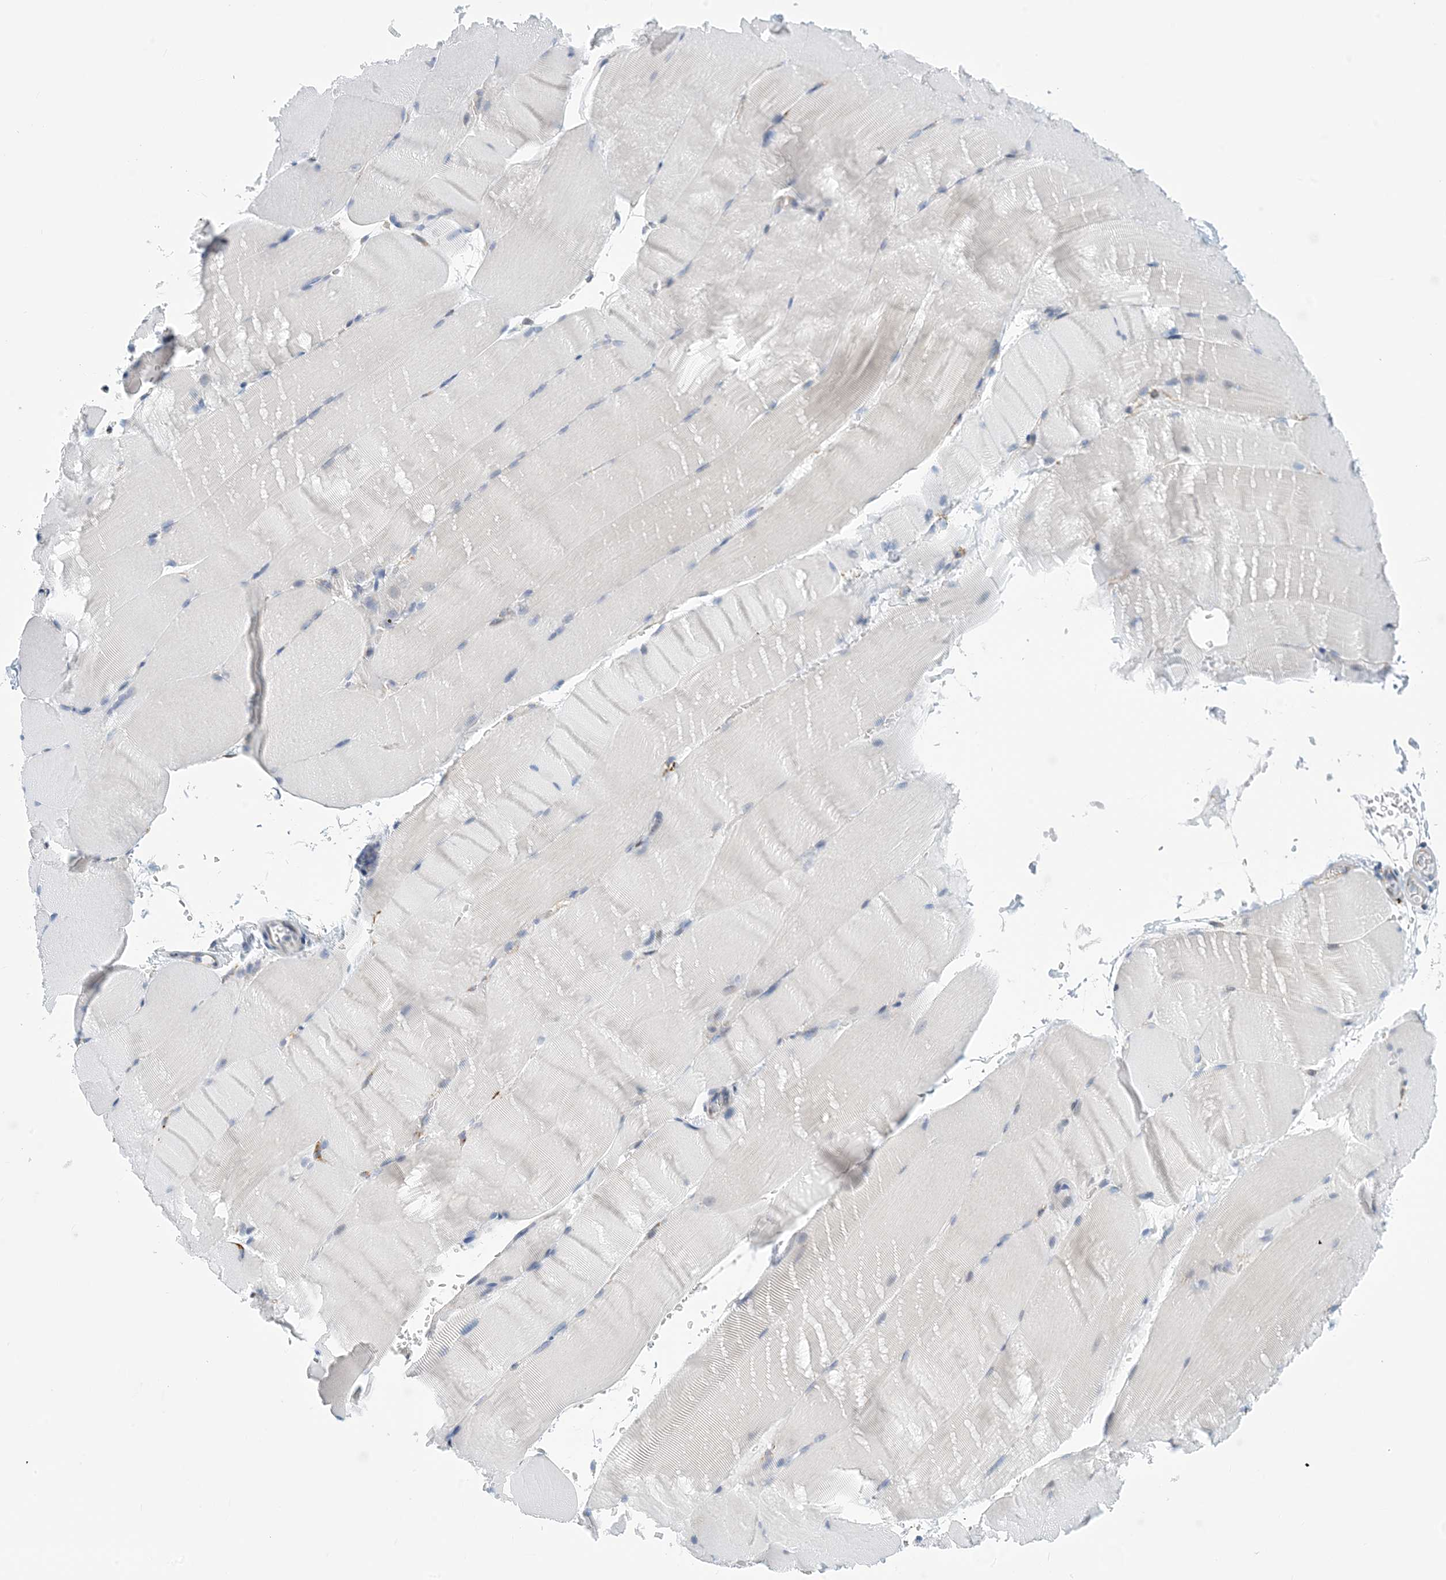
{"staining": {"intensity": "negative", "quantity": "none", "location": "none"}, "tissue": "skeletal muscle", "cell_type": "Myocytes", "image_type": "normal", "snomed": [{"axis": "morphology", "description": "Normal tissue, NOS"}, {"axis": "topography", "description": "Skeletal muscle"}, {"axis": "topography", "description": "Parathyroid gland"}], "caption": "An image of skeletal muscle stained for a protein shows no brown staining in myocytes.", "gene": "CCDC14", "patient": {"sex": "female", "age": 37}}